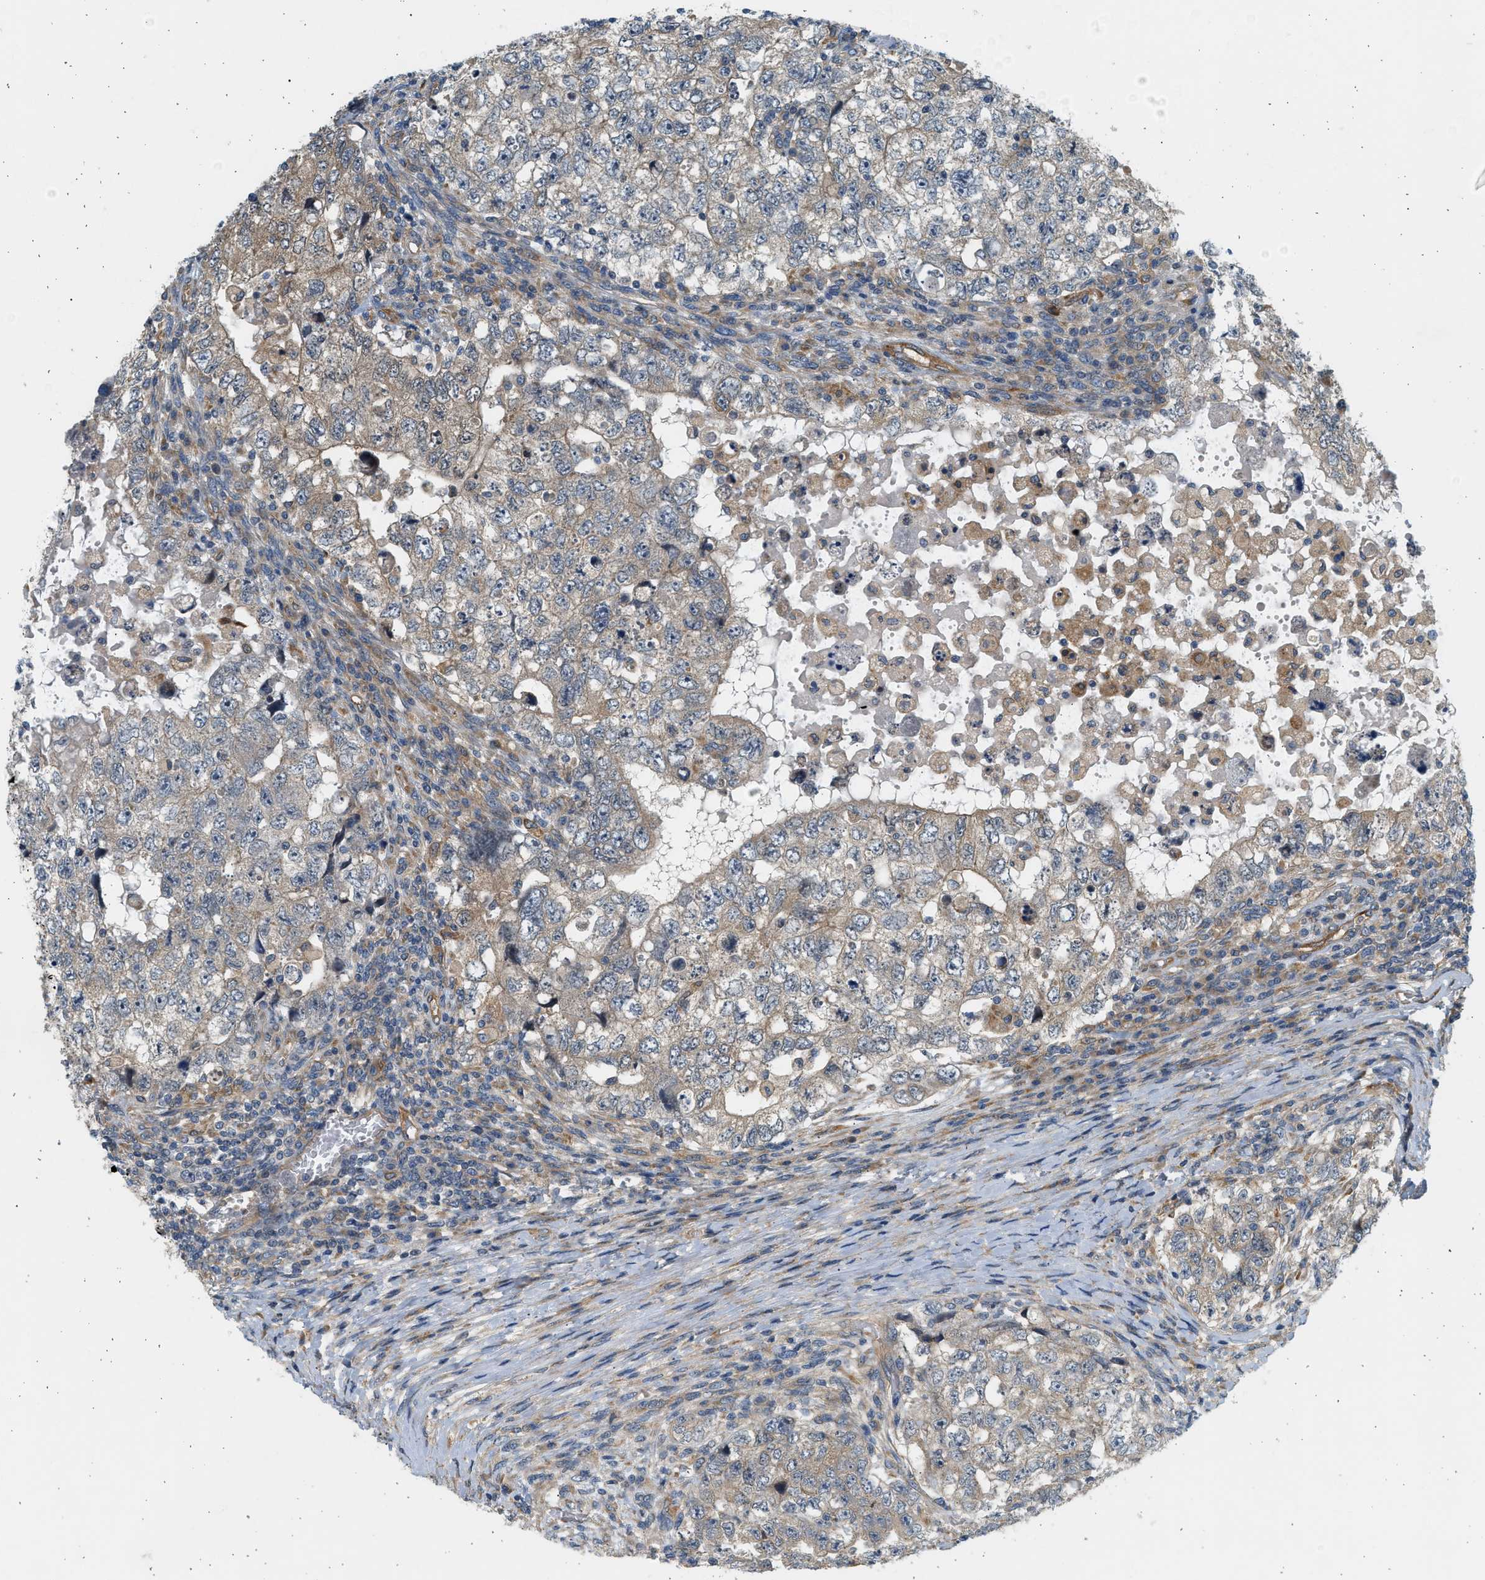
{"staining": {"intensity": "weak", "quantity": "25%-75%", "location": "cytoplasmic/membranous"}, "tissue": "testis cancer", "cell_type": "Tumor cells", "image_type": "cancer", "snomed": [{"axis": "morphology", "description": "Carcinoma, Embryonal, NOS"}, {"axis": "topography", "description": "Testis"}], "caption": "IHC histopathology image of testis embryonal carcinoma stained for a protein (brown), which exhibits low levels of weak cytoplasmic/membranous staining in about 25%-75% of tumor cells.", "gene": "KDELR2", "patient": {"sex": "male", "age": 36}}